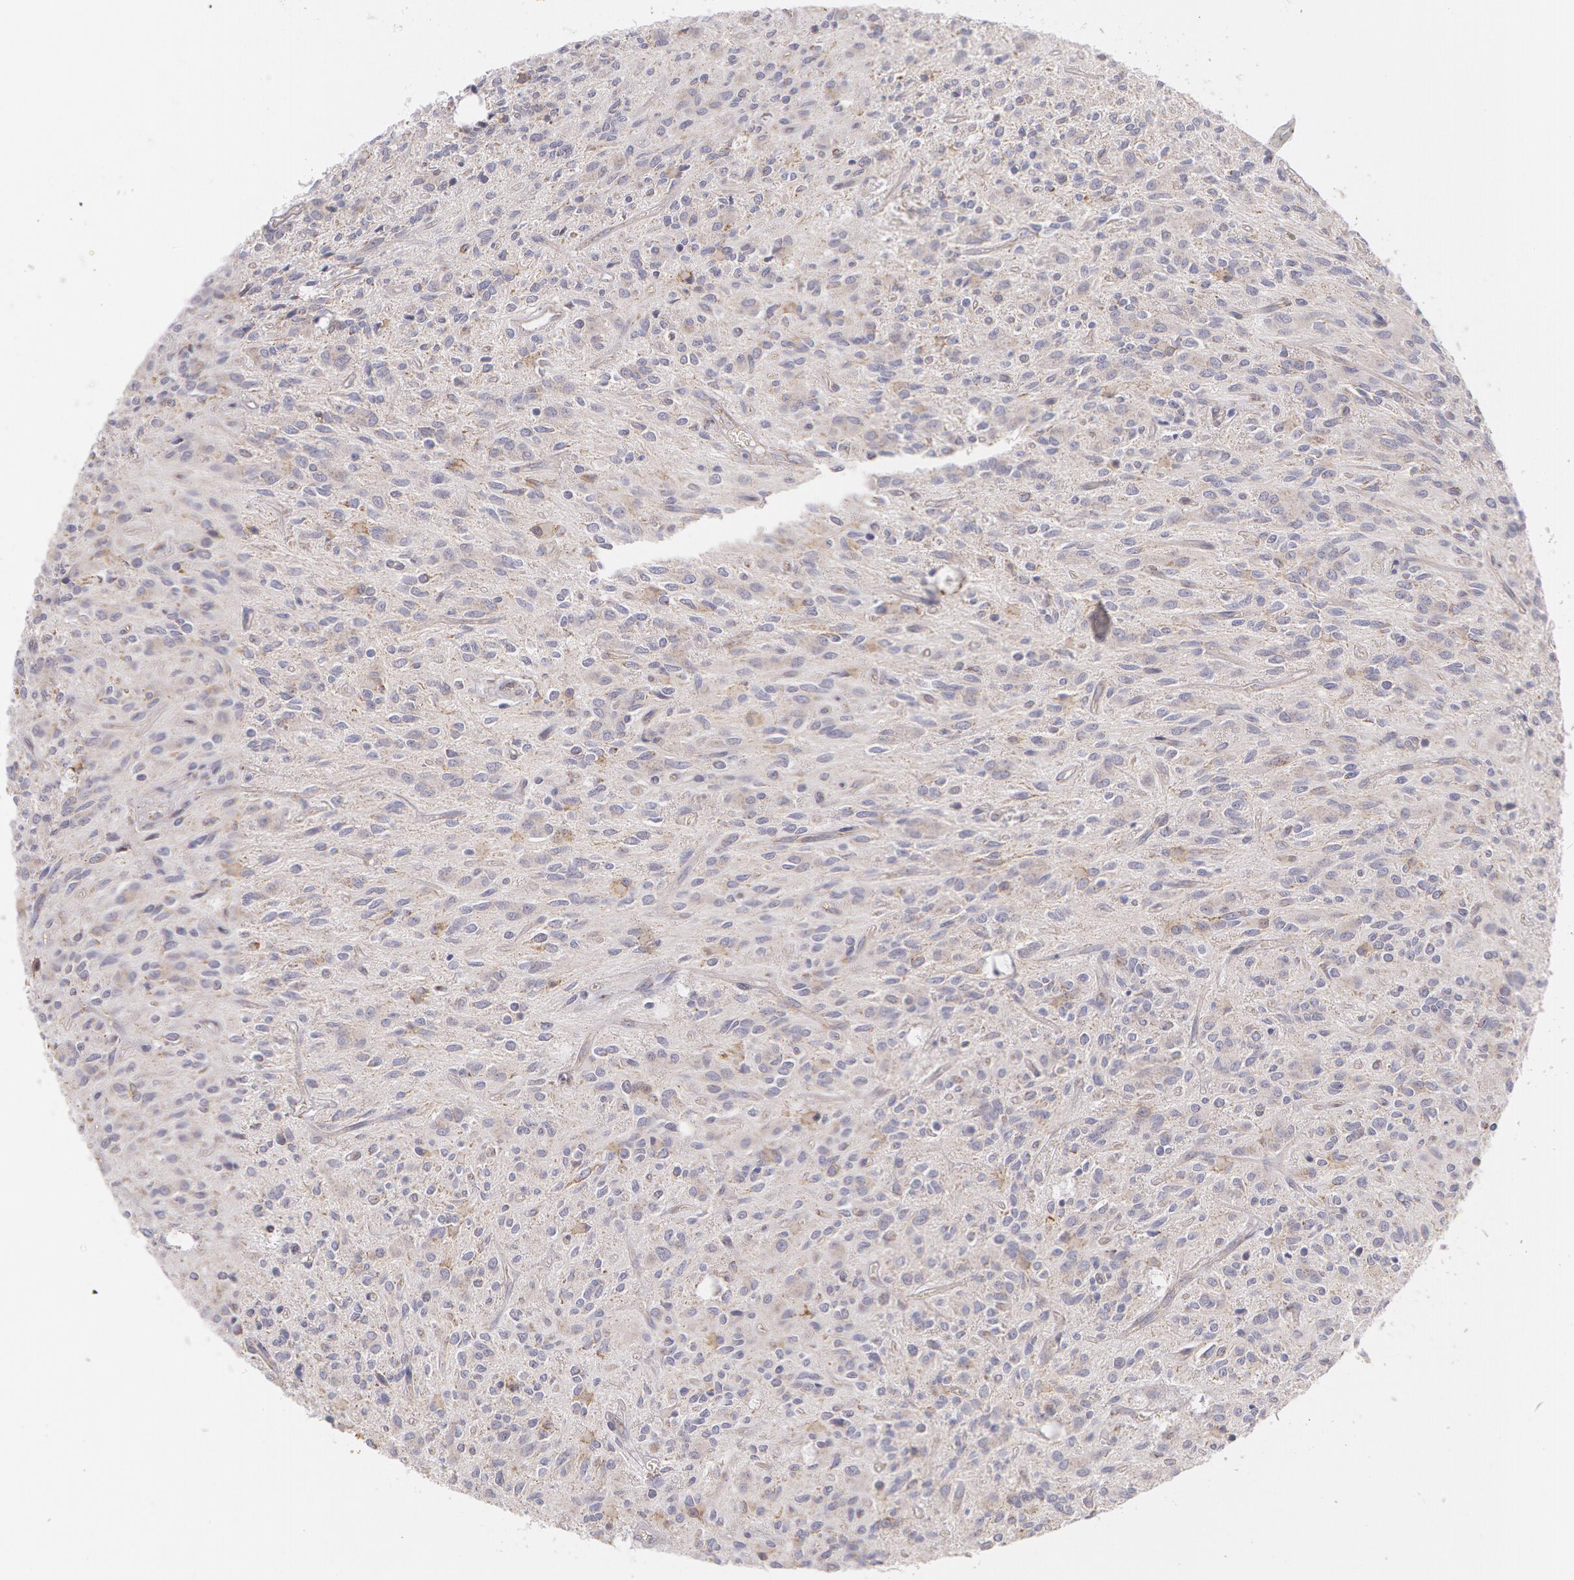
{"staining": {"intensity": "negative", "quantity": "none", "location": "none"}, "tissue": "glioma", "cell_type": "Tumor cells", "image_type": "cancer", "snomed": [{"axis": "morphology", "description": "Glioma, malignant, Low grade"}, {"axis": "topography", "description": "Brain"}], "caption": "Glioma stained for a protein using immunohistochemistry displays no staining tumor cells.", "gene": "KRT18", "patient": {"sex": "female", "age": 15}}